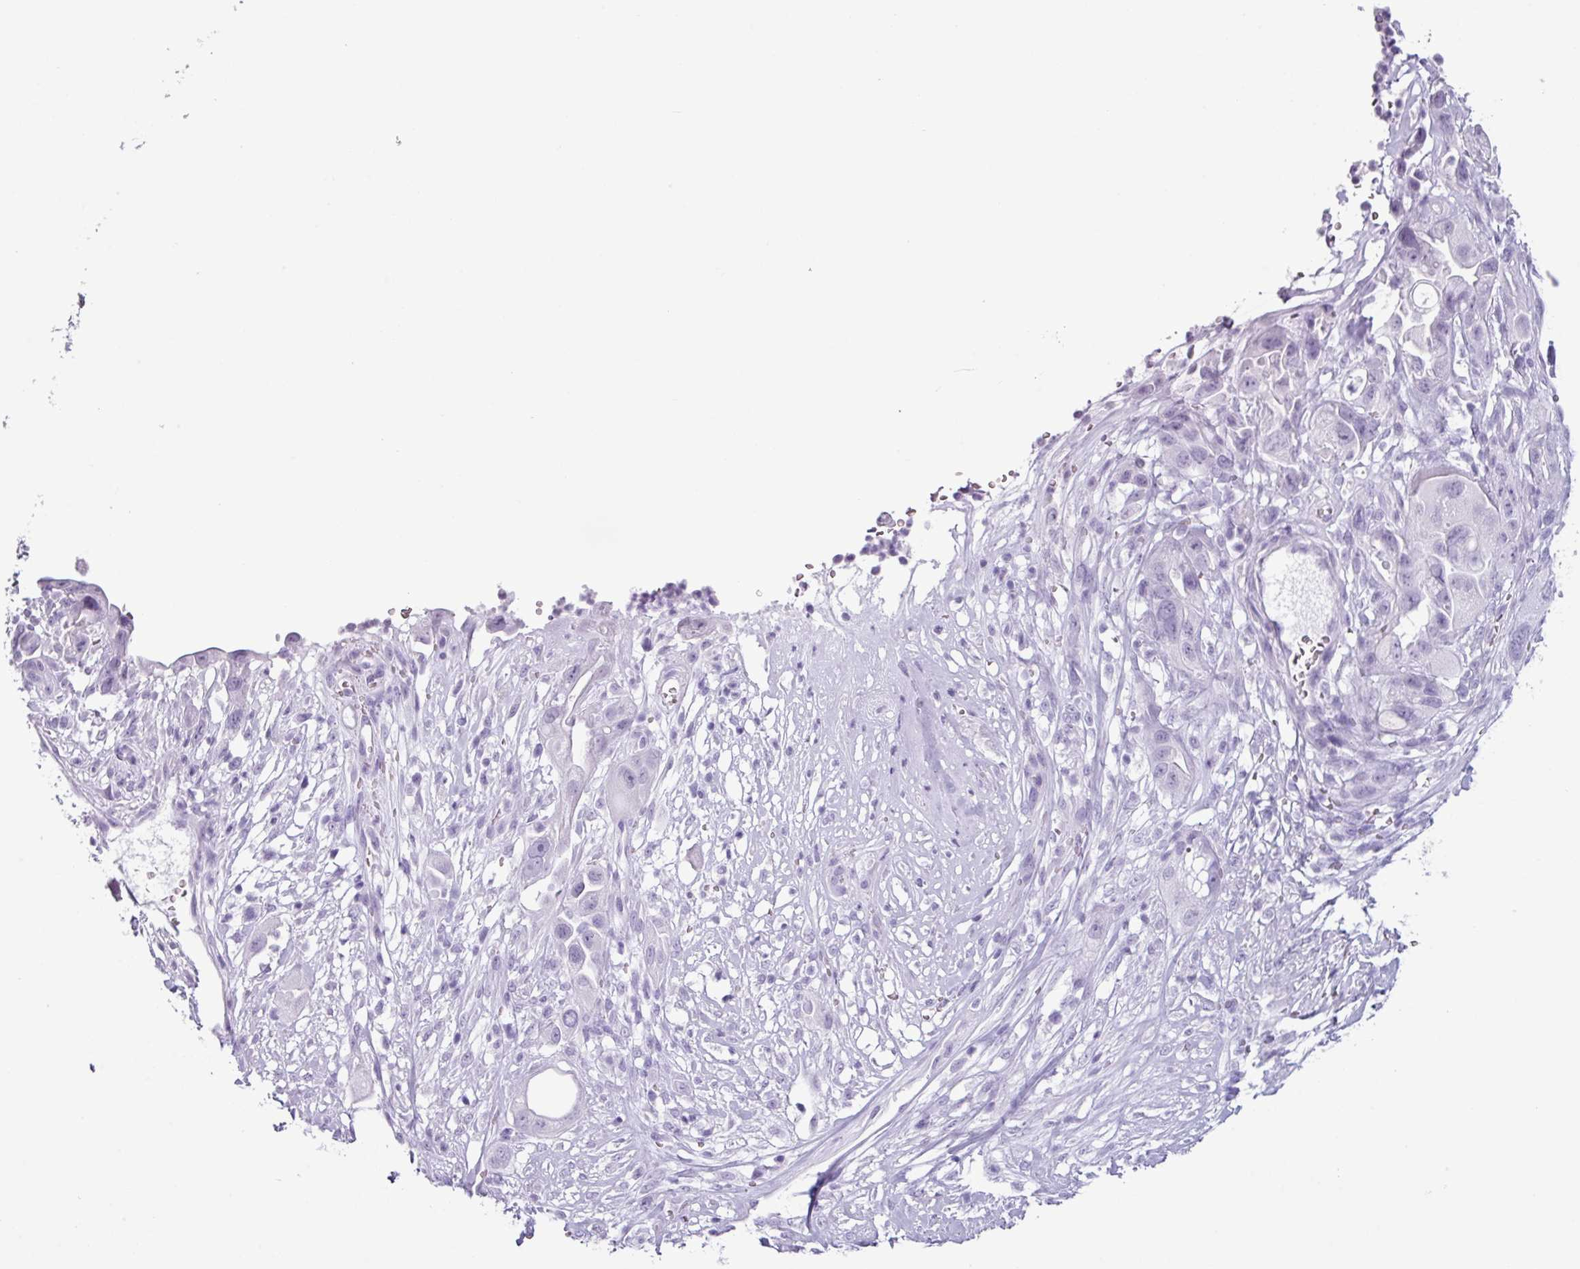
{"staining": {"intensity": "negative", "quantity": "none", "location": "none"}, "tissue": "pancreatic cancer", "cell_type": "Tumor cells", "image_type": "cancer", "snomed": [{"axis": "morphology", "description": "Adenocarcinoma, NOS"}, {"axis": "topography", "description": "Pancreas"}], "caption": "Pancreatic adenocarcinoma was stained to show a protein in brown. There is no significant staining in tumor cells.", "gene": "SCT", "patient": {"sex": "male", "age": 44}}